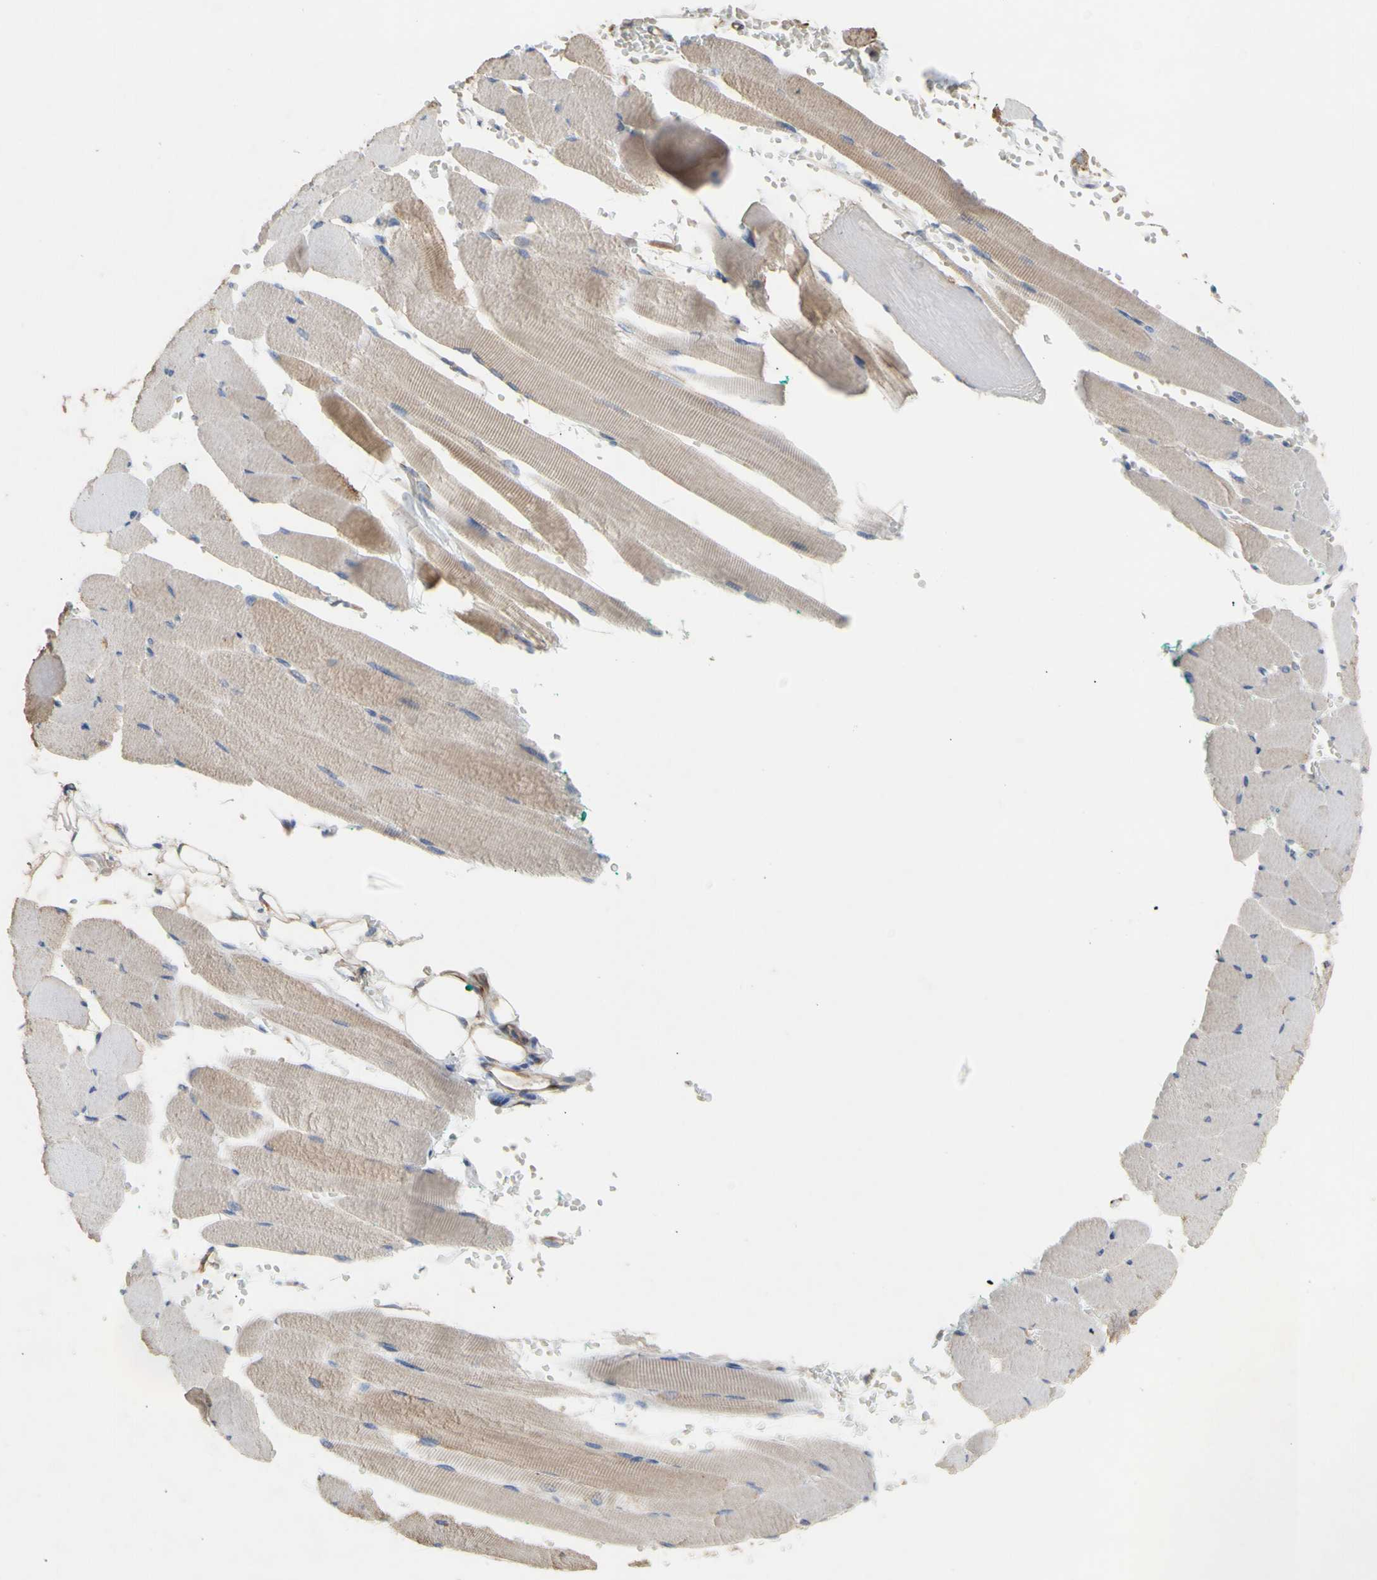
{"staining": {"intensity": "weak", "quantity": "<25%", "location": "cytoplasmic/membranous"}, "tissue": "skeletal muscle", "cell_type": "Myocytes", "image_type": "normal", "snomed": [{"axis": "morphology", "description": "Normal tissue, NOS"}, {"axis": "topography", "description": "Skeletal muscle"}, {"axis": "topography", "description": "Oral tissue"}, {"axis": "topography", "description": "Peripheral nerve tissue"}], "caption": "This is an IHC micrograph of unremarkable skeletal muscle. There is no positivity in myocytes.", "gene": "EIF2S3", "patient": {"sex": "female", "age": 84}}